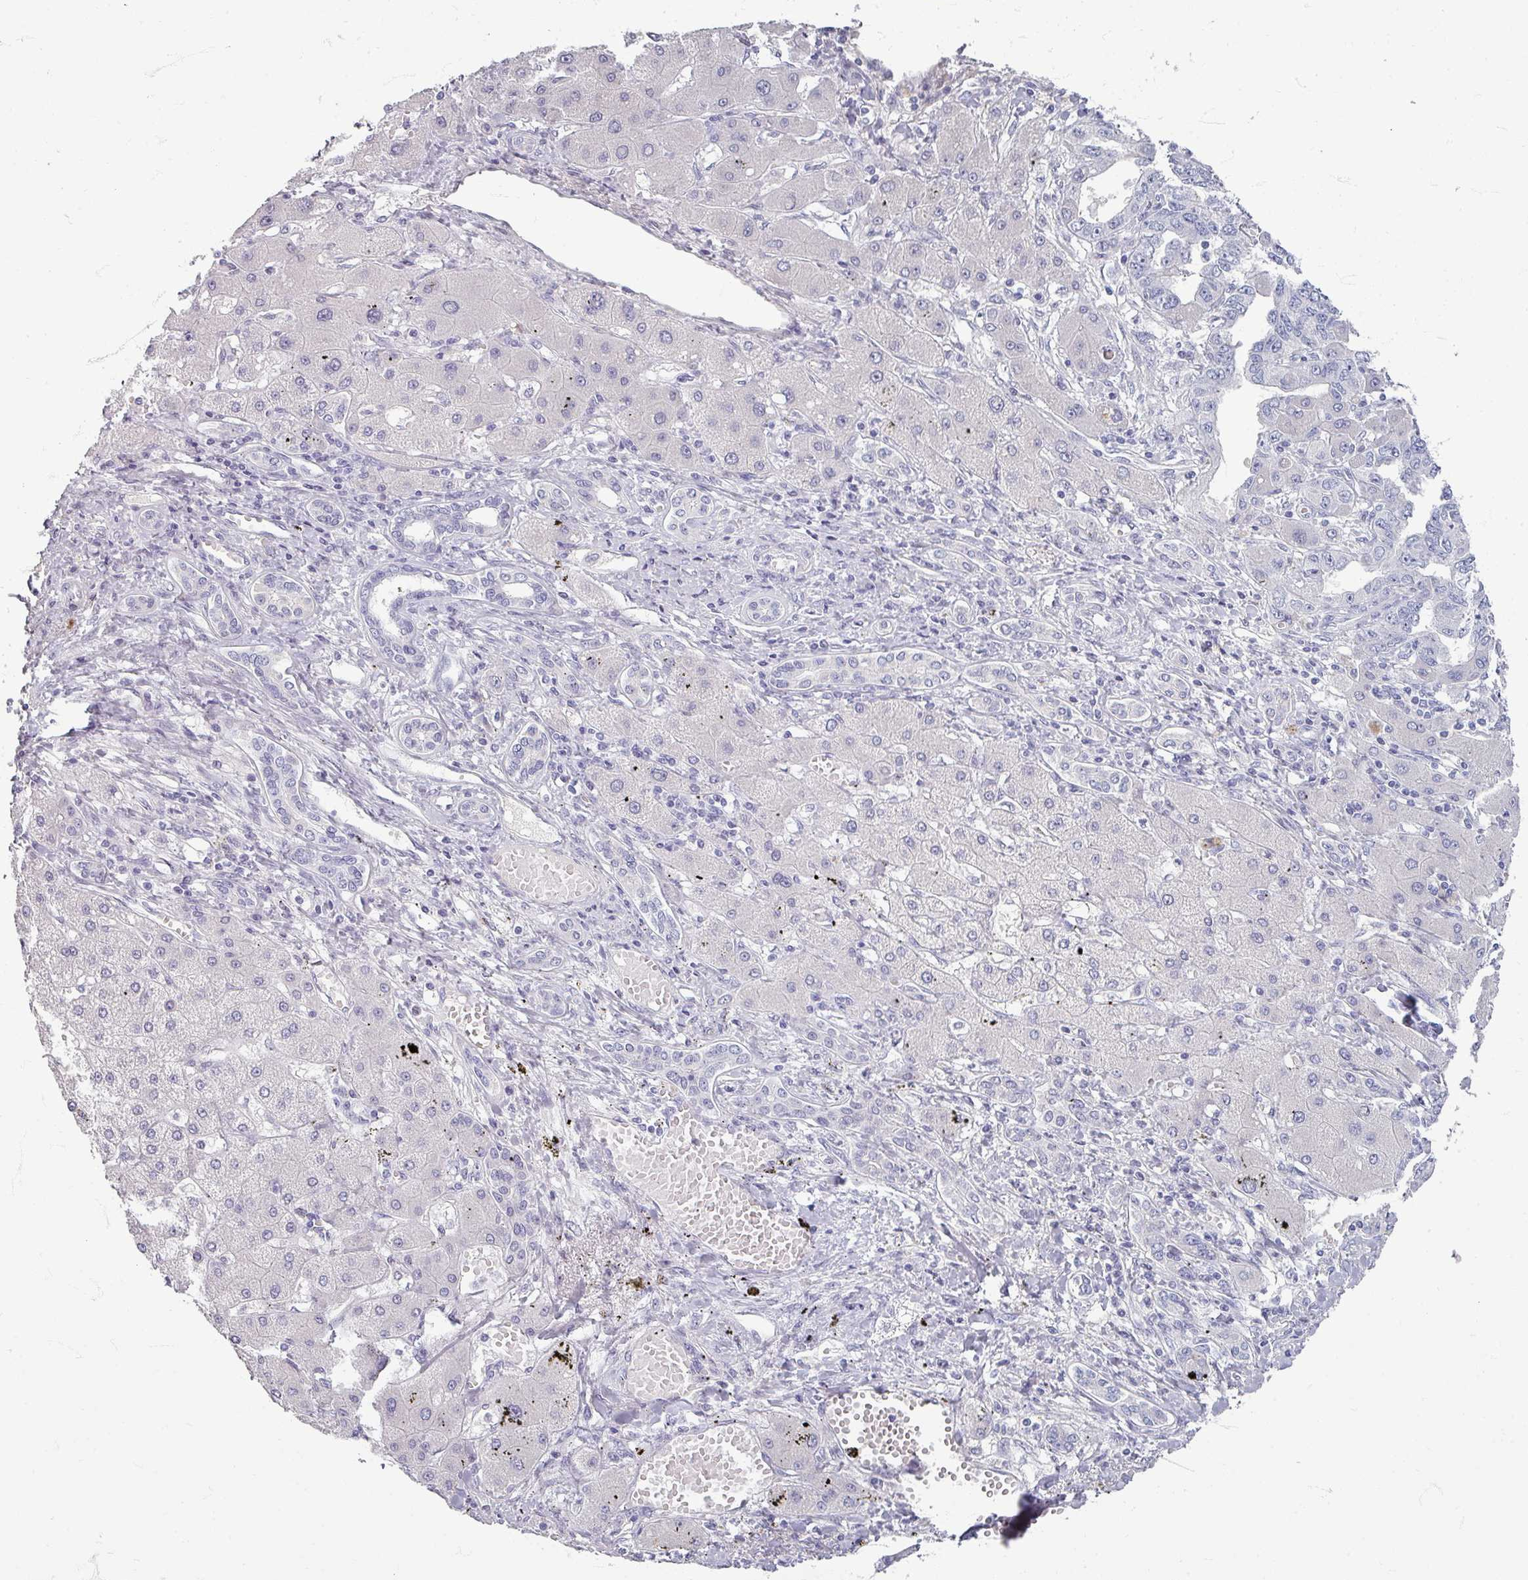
{"staining": {"intensity": "negative", "quantity": "none", "location": "none"}, "tissue": "liver cancer", "cell_type": "Tumor cells", "image_type": "cancer", "snomed": [{"axis": "morphology", "description": "Cholangiocarcinoma"}, {"axis": "topography", "description": "Liver"}], "caption": "Immunohistochemical staining of human liver cancer (cholangiocarcinoma) exhibits no significant staining in tumor cells.", "gene": "ZNF878", "patient": {"sex": "male", "age": 59}}